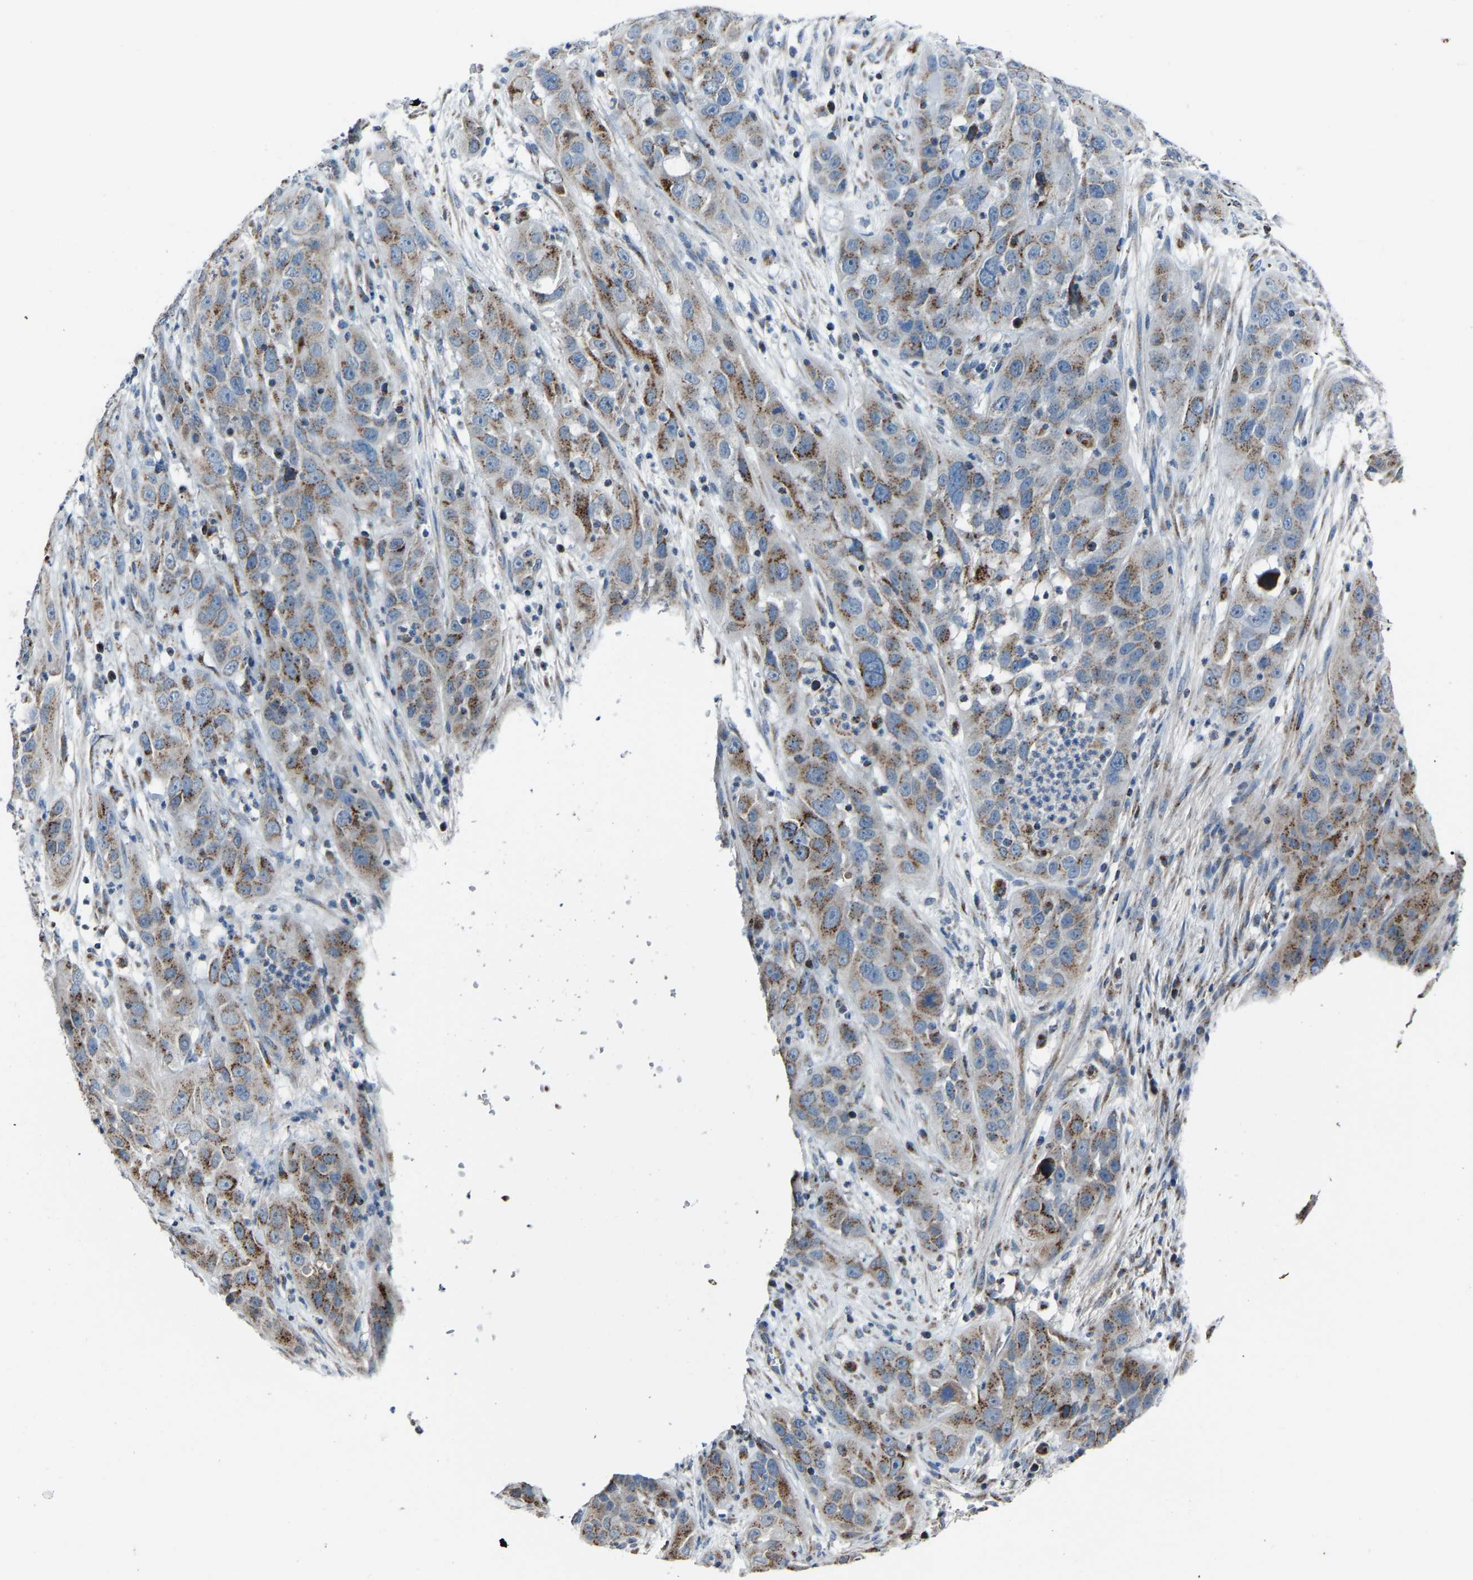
{"staining": {"intensity": "moderate", "quantity": "25%-75%", "location": "cytoplasmic/membranous"}, "tissue": "cervical cancer", "cell_type": "Tumor cells", "image_type": "cancer", "snomed": [{"axis": "morphology", "description": "Squamous cell carcinoma, NOS"}, {"axis": "topography", "description": "Cervix"}], "caption": "Protein expression analysis of human cervical cancer reveals moderate cytoplasmic/membranous expression in about 25%-75% of tumor cells.", "gene": "CANT1", "patient": {"sex": "female", "age": 32}}